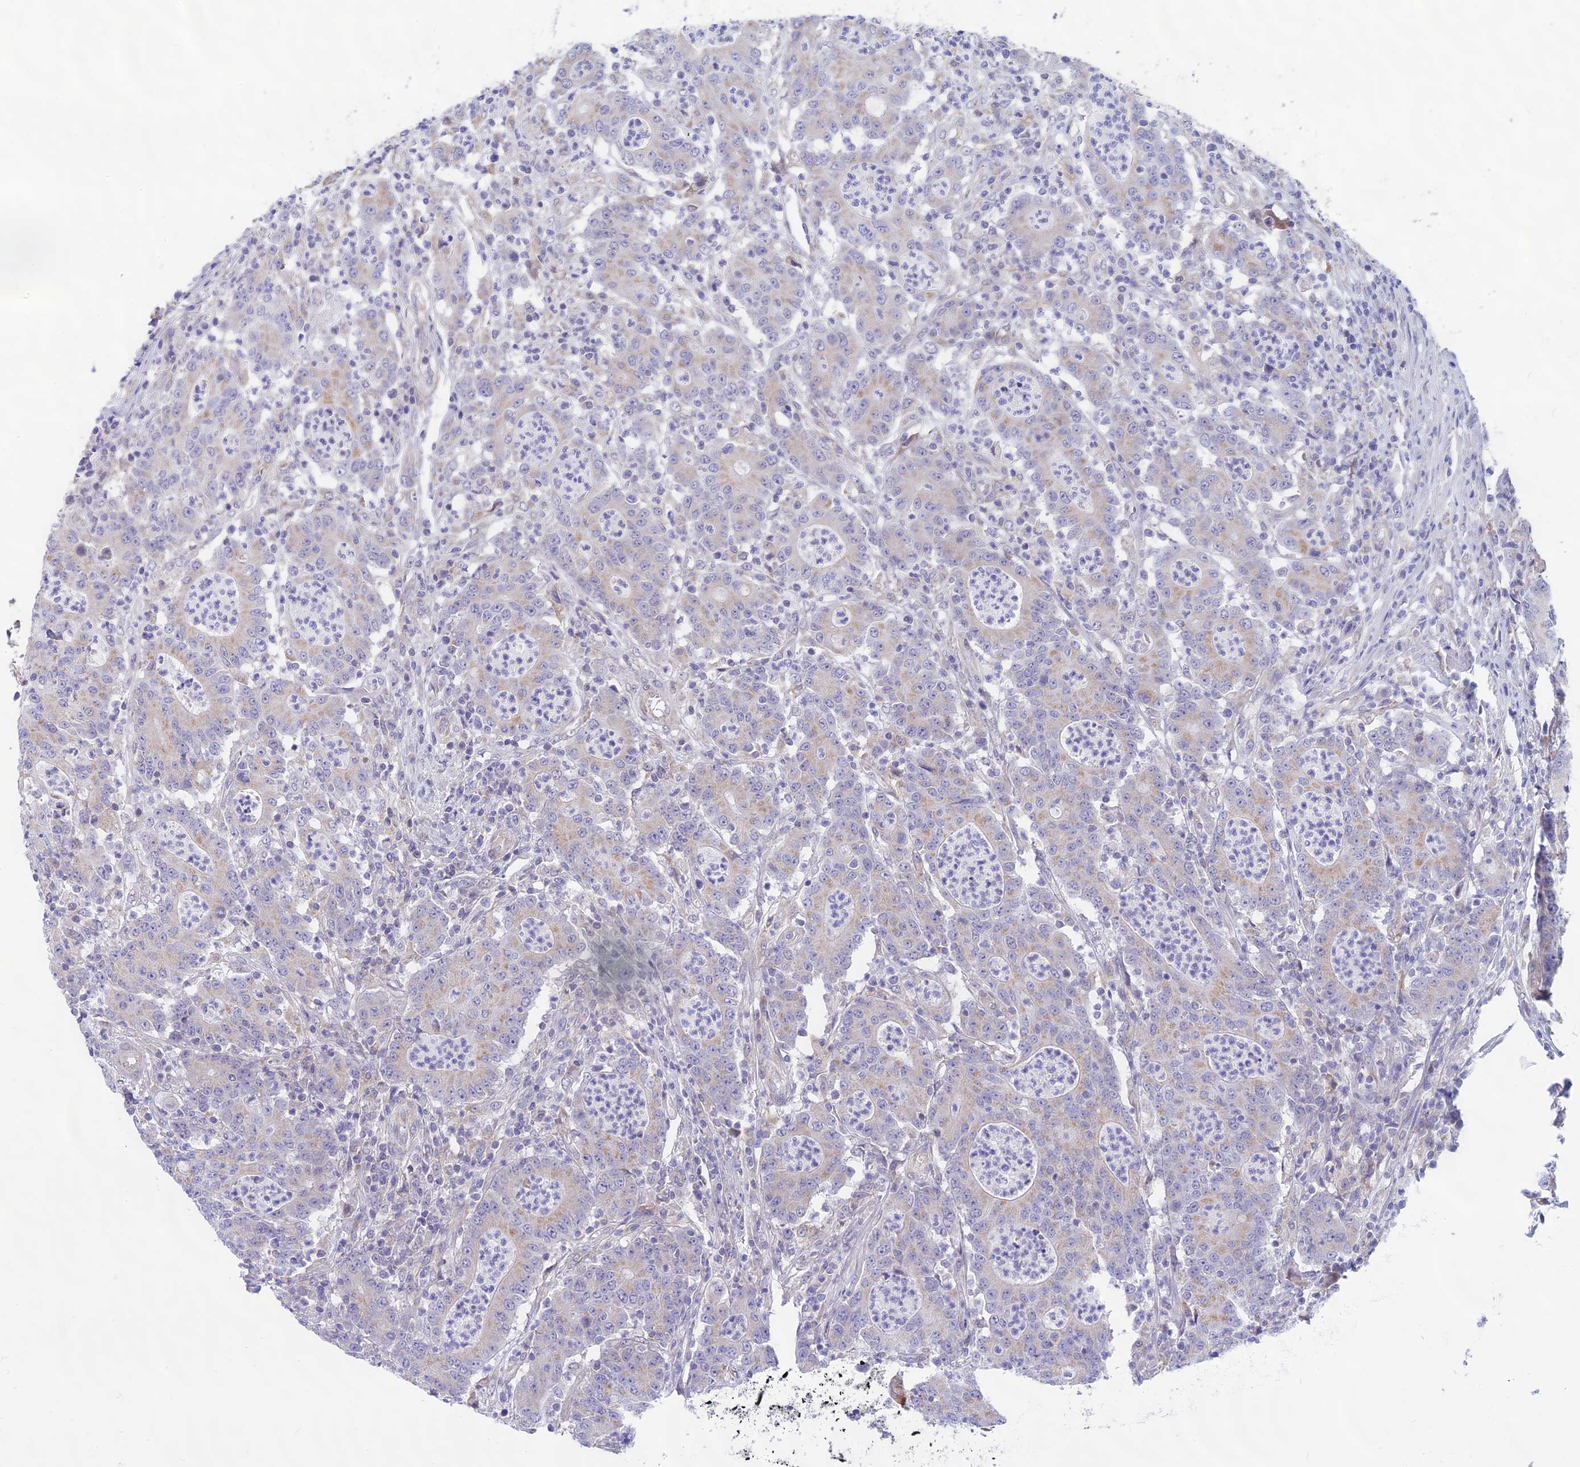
{"staining": {"intensity": "negative", "quantity": "none", "location": "none"}, "tissue": "colorectal cancer", "cell_type": "Tumor cells", "image_type": "cancer", "snomed": [{"axis": "morphology", "description": "Adenocarcinoma, NOS"}, {"axis": "topography", "description": "Colon"}], "caption": "High magnification brightfield microscopy of adenocarcinoma (colorectal) stained with DAB (3,3'-diaminobenzidine) (brown) and counterstained with hematoxylin (blue): tumor cells show no significant staining.", "gene": "PLAC9", "patient": {"sex": "male", "age": 83}}